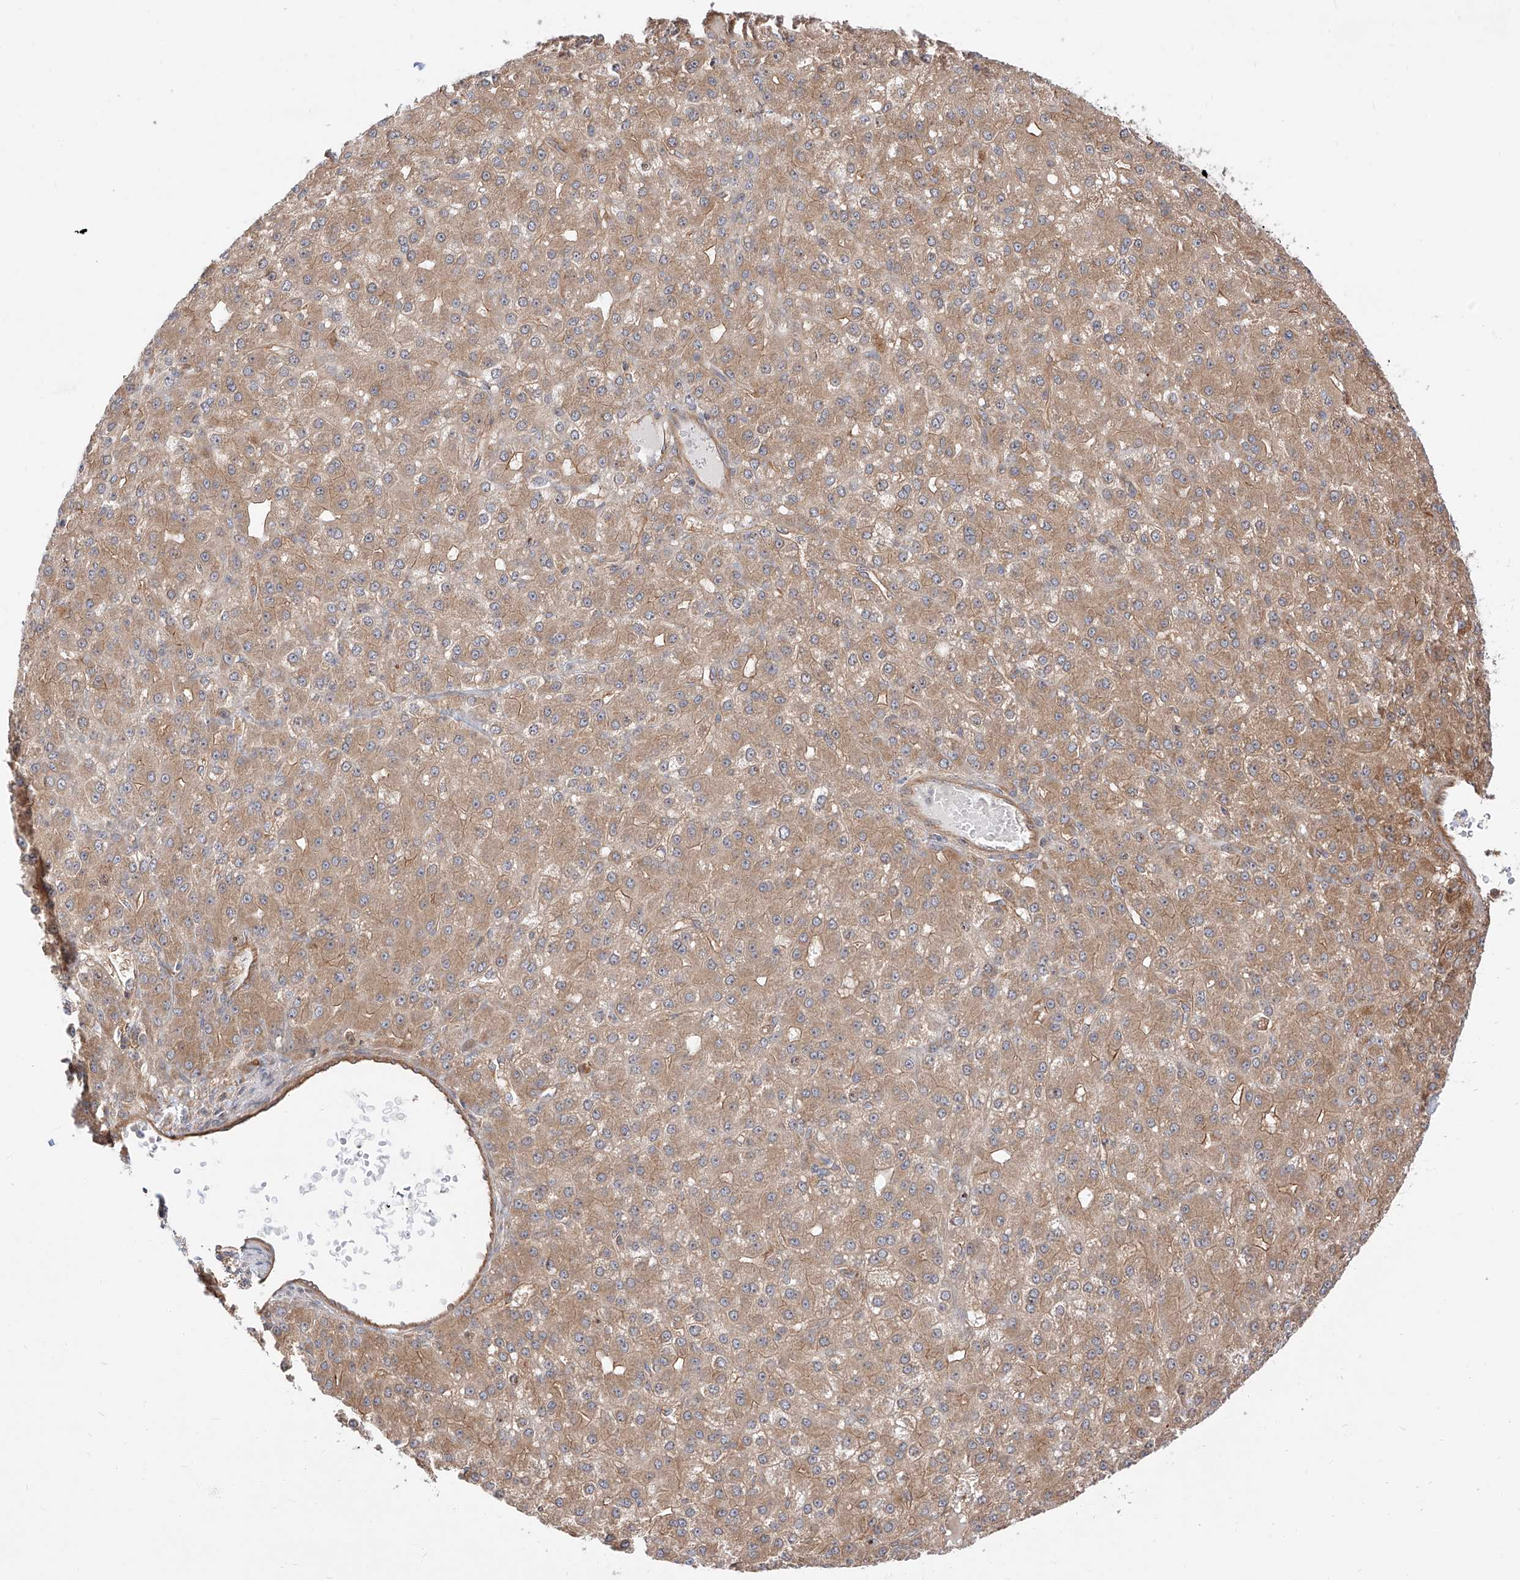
{"staining": {"intensity": "moderate", "quantity": ">75%", "location": "cytoplasmic/membranous"}, "tissue": "liver cancer", "cell_type": "Tumor cells", "image_type": "cancer", "snomed": [{"axis": "morphology", "description": "Carcinoma, Hepatocellular, NOS"}, {"axis": "topography", "description": "Liver"}], "caption": "Immunohistochemistry (IHC) micrograph of neoplastic tissue: human liver cancer stained using IHC shows medium levels of moderate protein expression localized specifically in the cytoplasmic/membranous of tumor cells, appearing as a cytoplasmic/membranous brown color.", "gene": "ISCA2", "patient": {"sex": "male", "age": 67}}